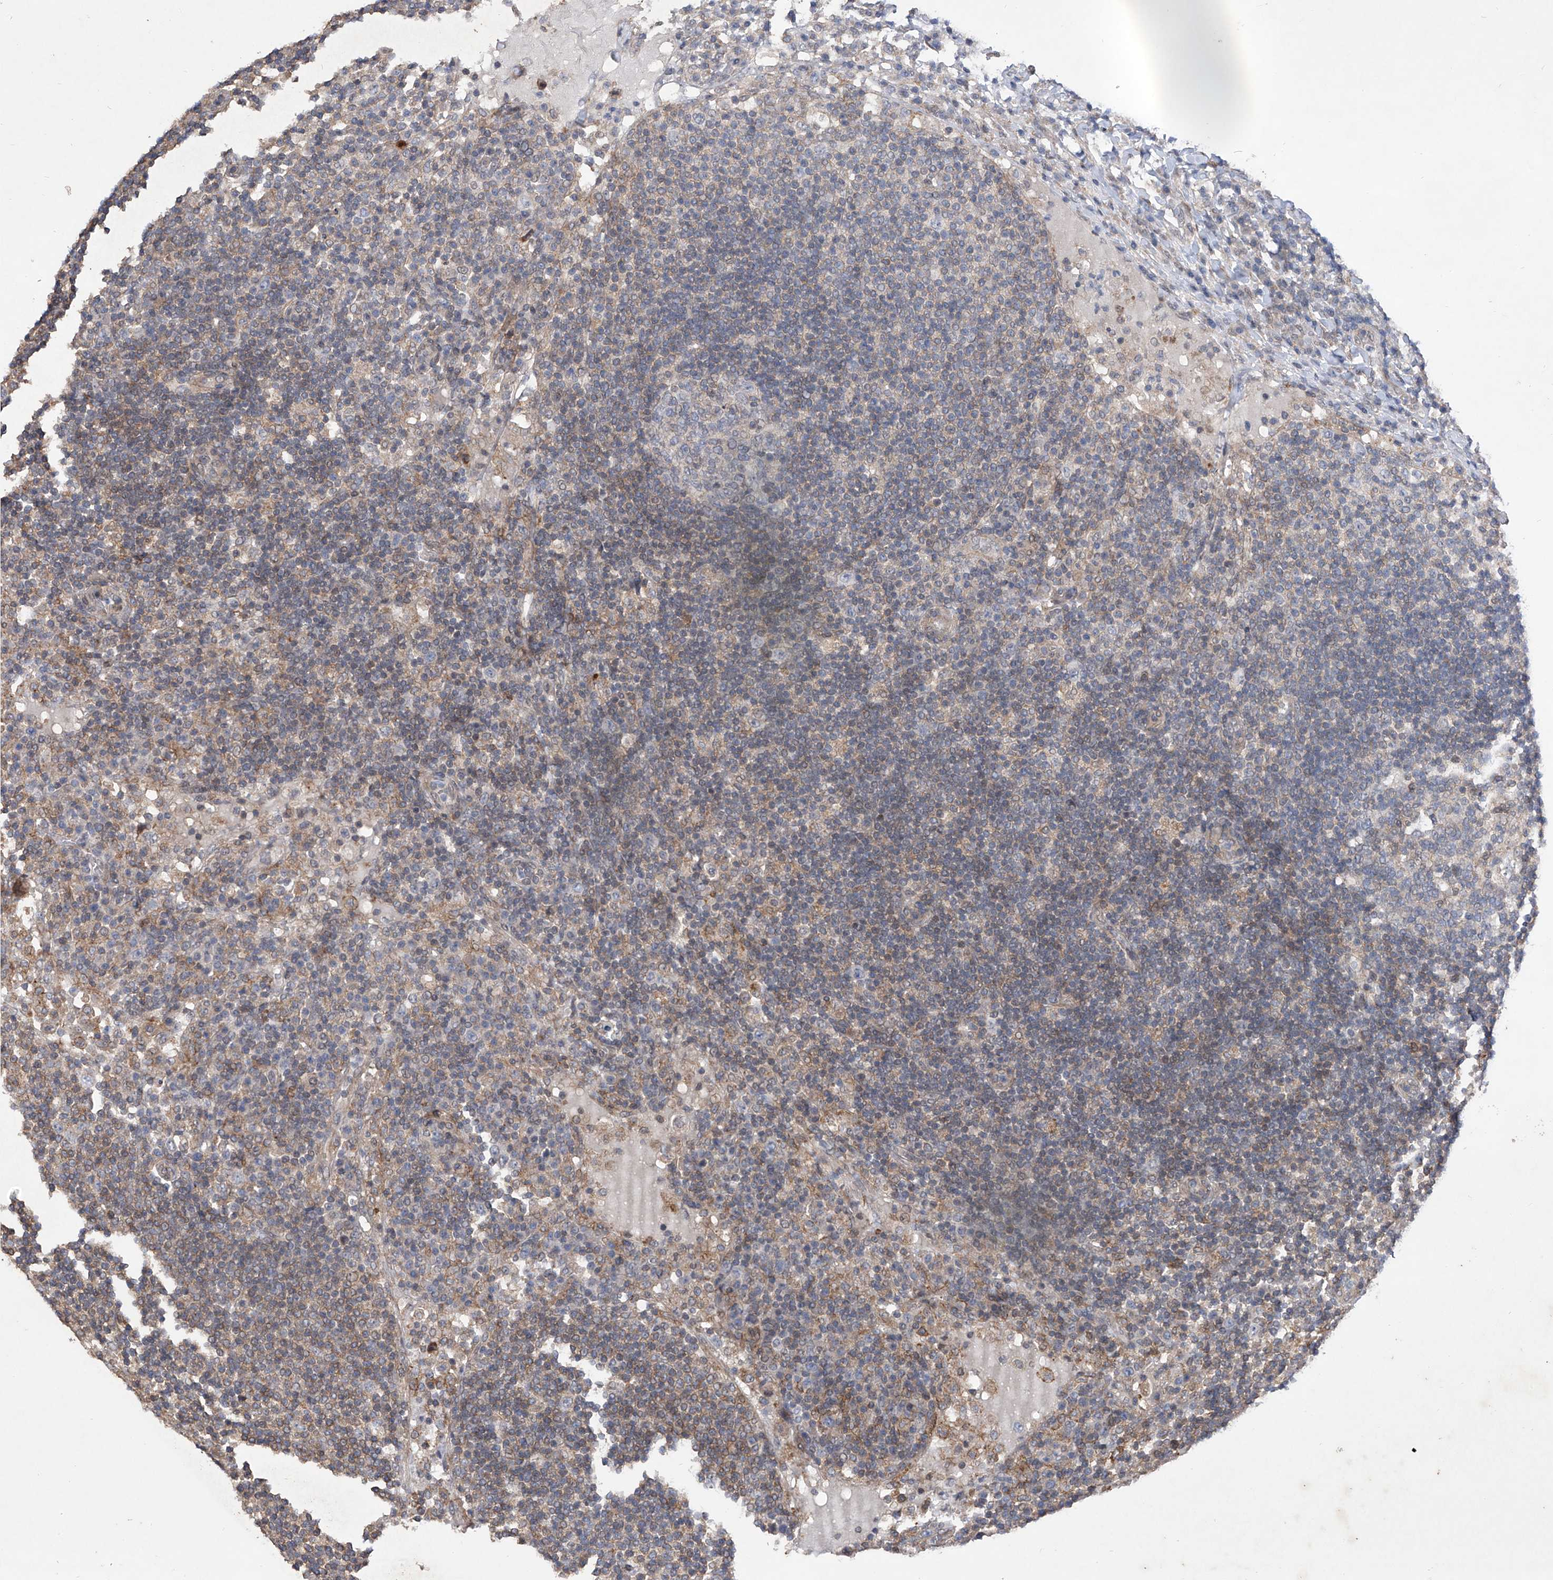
{"staining": {"intensity": "negative", "quantity": "none", "location": "none"}, "tissue": "lymph node", "cell_type": "Germinal center cells", "image_type": "normal", "snomed": [{"axis": "morphology", "description": "Normal tissue, NOS"}, {"axis": "topography", "description": "Lymph node"}], "caption": "IHC photomicrograph of normal human lymph node stained for a protein (brown), which demonstrates no staining in germinal center cells.", "gene": "KIFC2", "patient": {"sex": "female", "age": 53}}